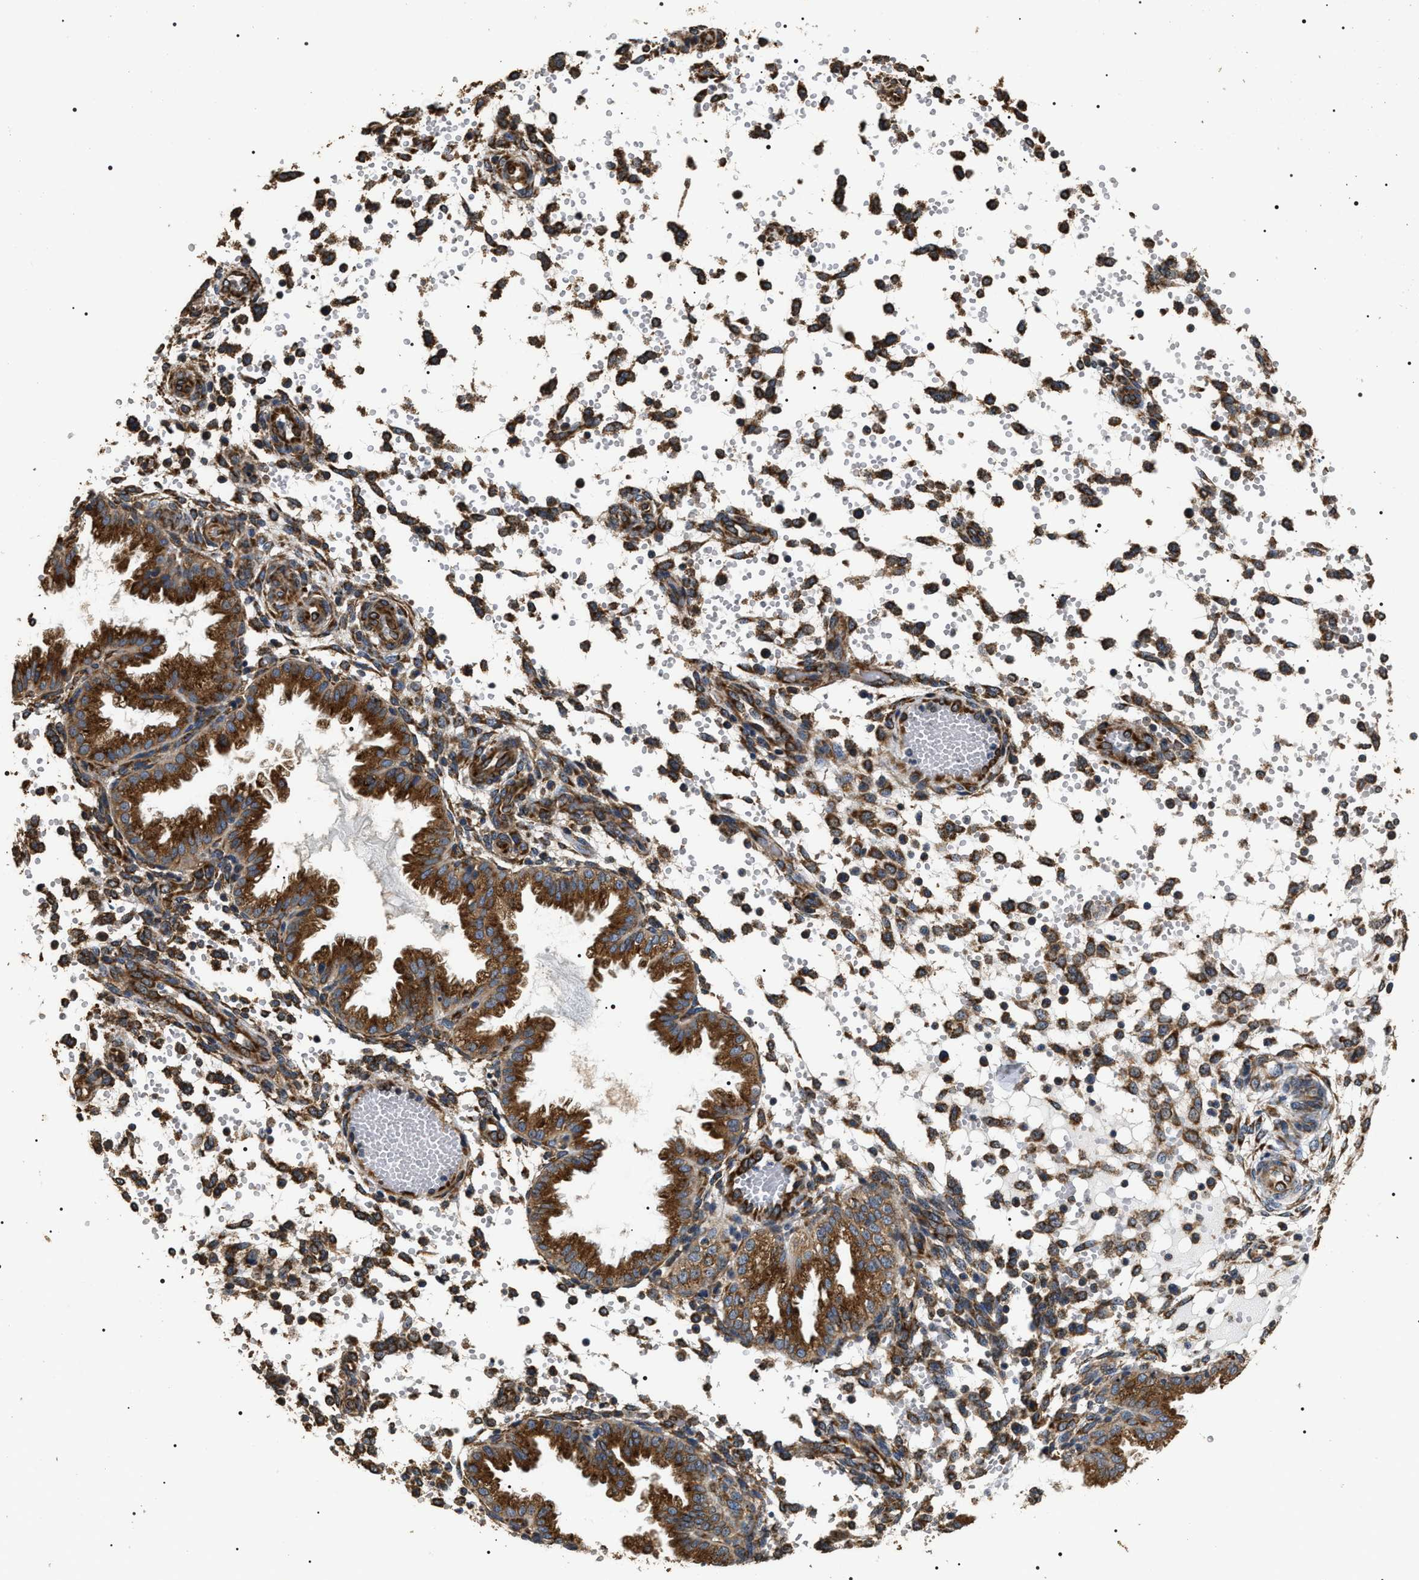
{"staining": {"intensity": "strong", "quantity": "25%-75%", "location": "cytoplasmic/membranous"}, "tissue": "endometrium", "cell_type": "Cells in endometrial stroma", "image_type": "normal", "snomed": [{"axis": "morphology", "description": "Normal tissue, NOS"}, {"axis": "topography", "description": "Endometrium"}], "caption": "The image reveals immunohistochemical staining of normal endometrium. There is strong cytoplasmic/membranous positivity is identified in about 25%-75% of cells in endometrial stroma.", "gene": "KTN1", "patient": {"sex": "female", "age": 33}}